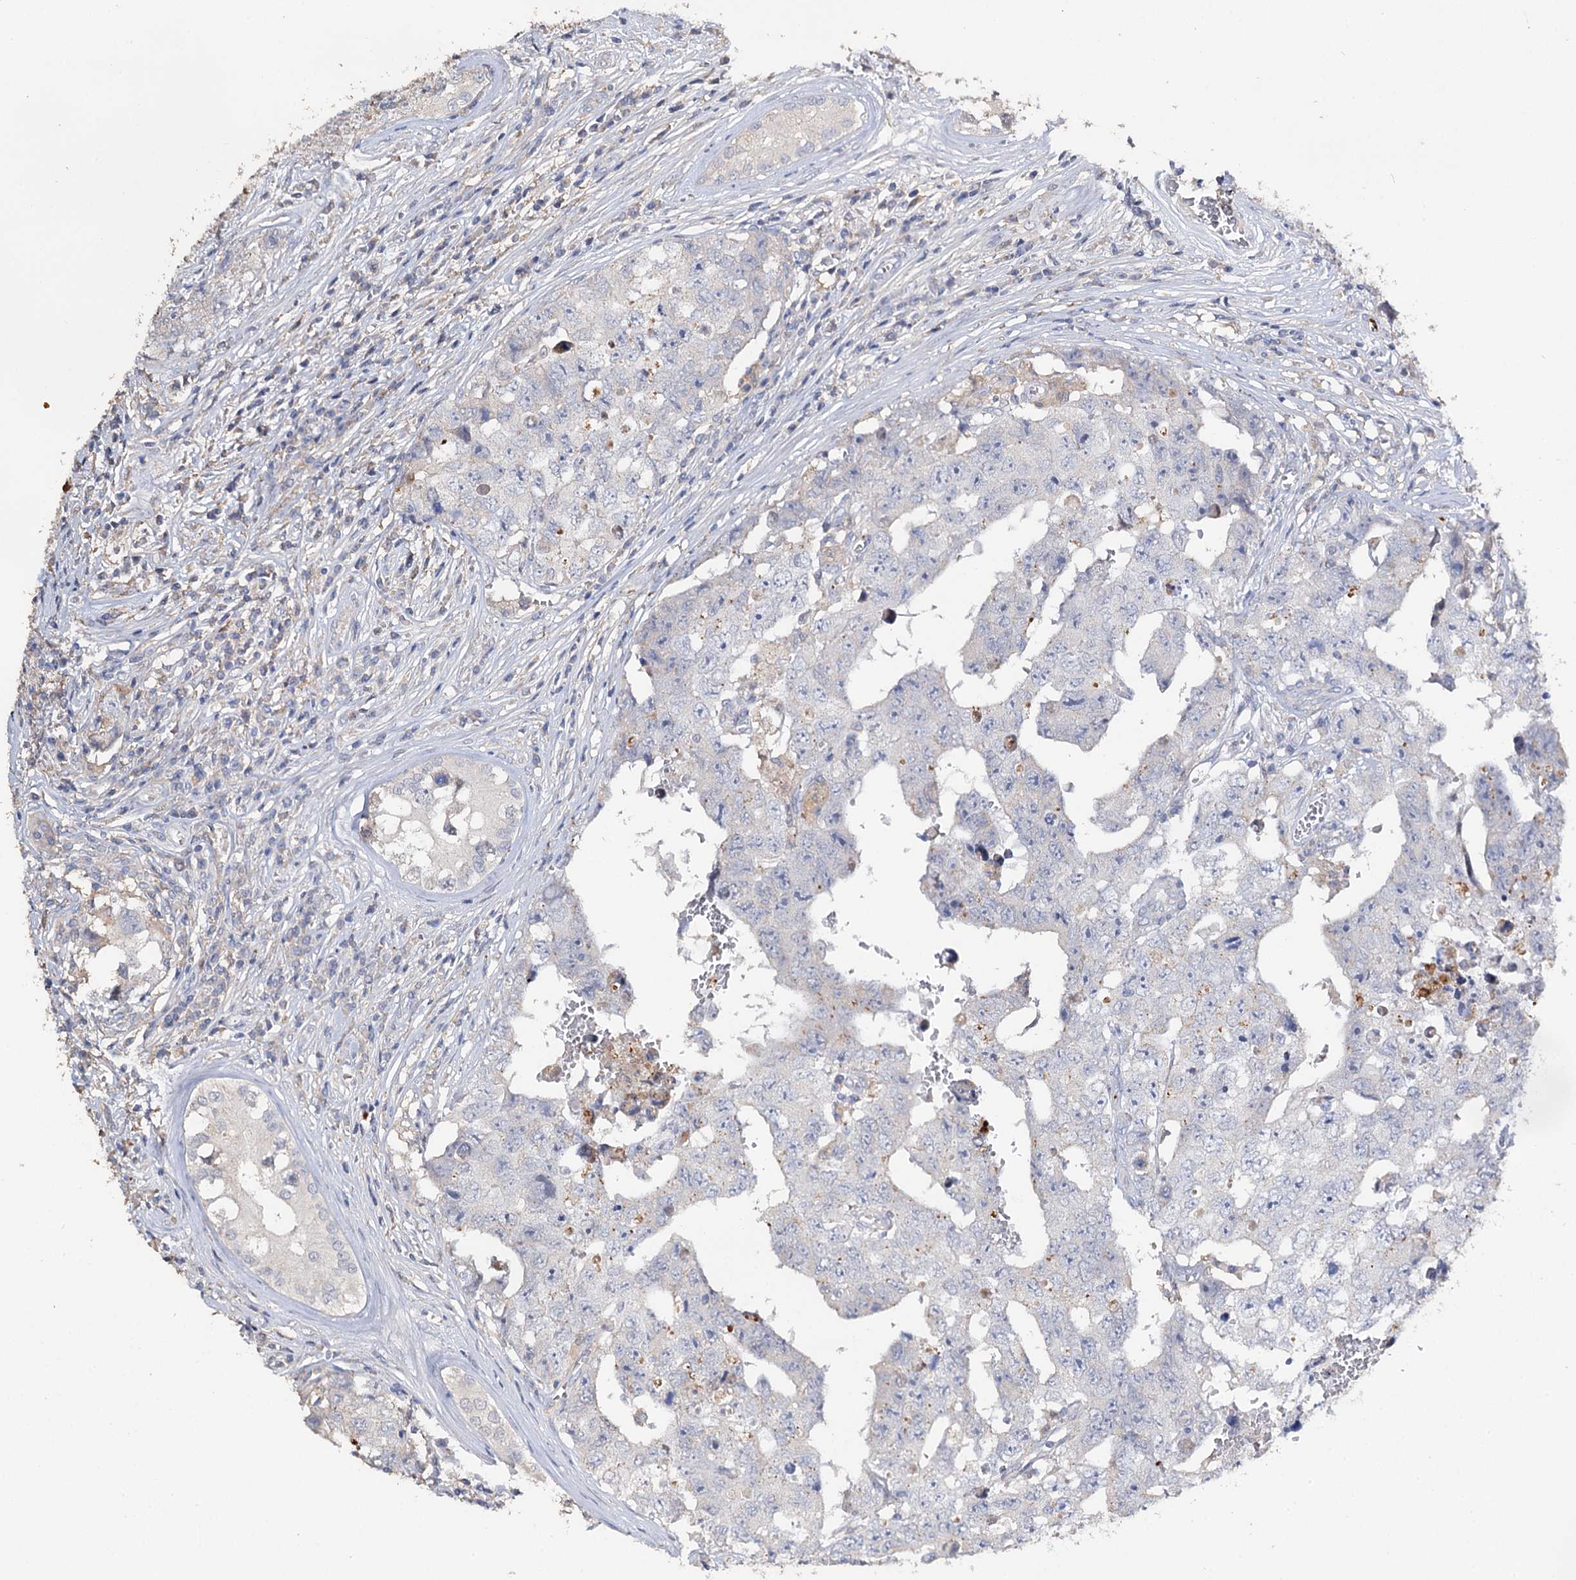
{"staining": {"intensity": "negative", "quantity": "none", "location": "none"}, "tissue": "testis cancer", "cell_type": "Tumor cells", "image_type": "cancer", "snomed": [{"axis": "morphology", "description": "Carcinoma, Embryonal, NOS"}, {"axis": "topography", "description": "Testis"}], "caption": "DAB (3,3'-diaminobenzidine) immunohistochemical staining of human embryonal carcinoma (testis) reveals no significant positivity in tumor cells. (DAB IHC visualized using brightfield microscopy, high magnification).", "gene": "DNAH6", "patient": {"sex": "male", "age": 17}}